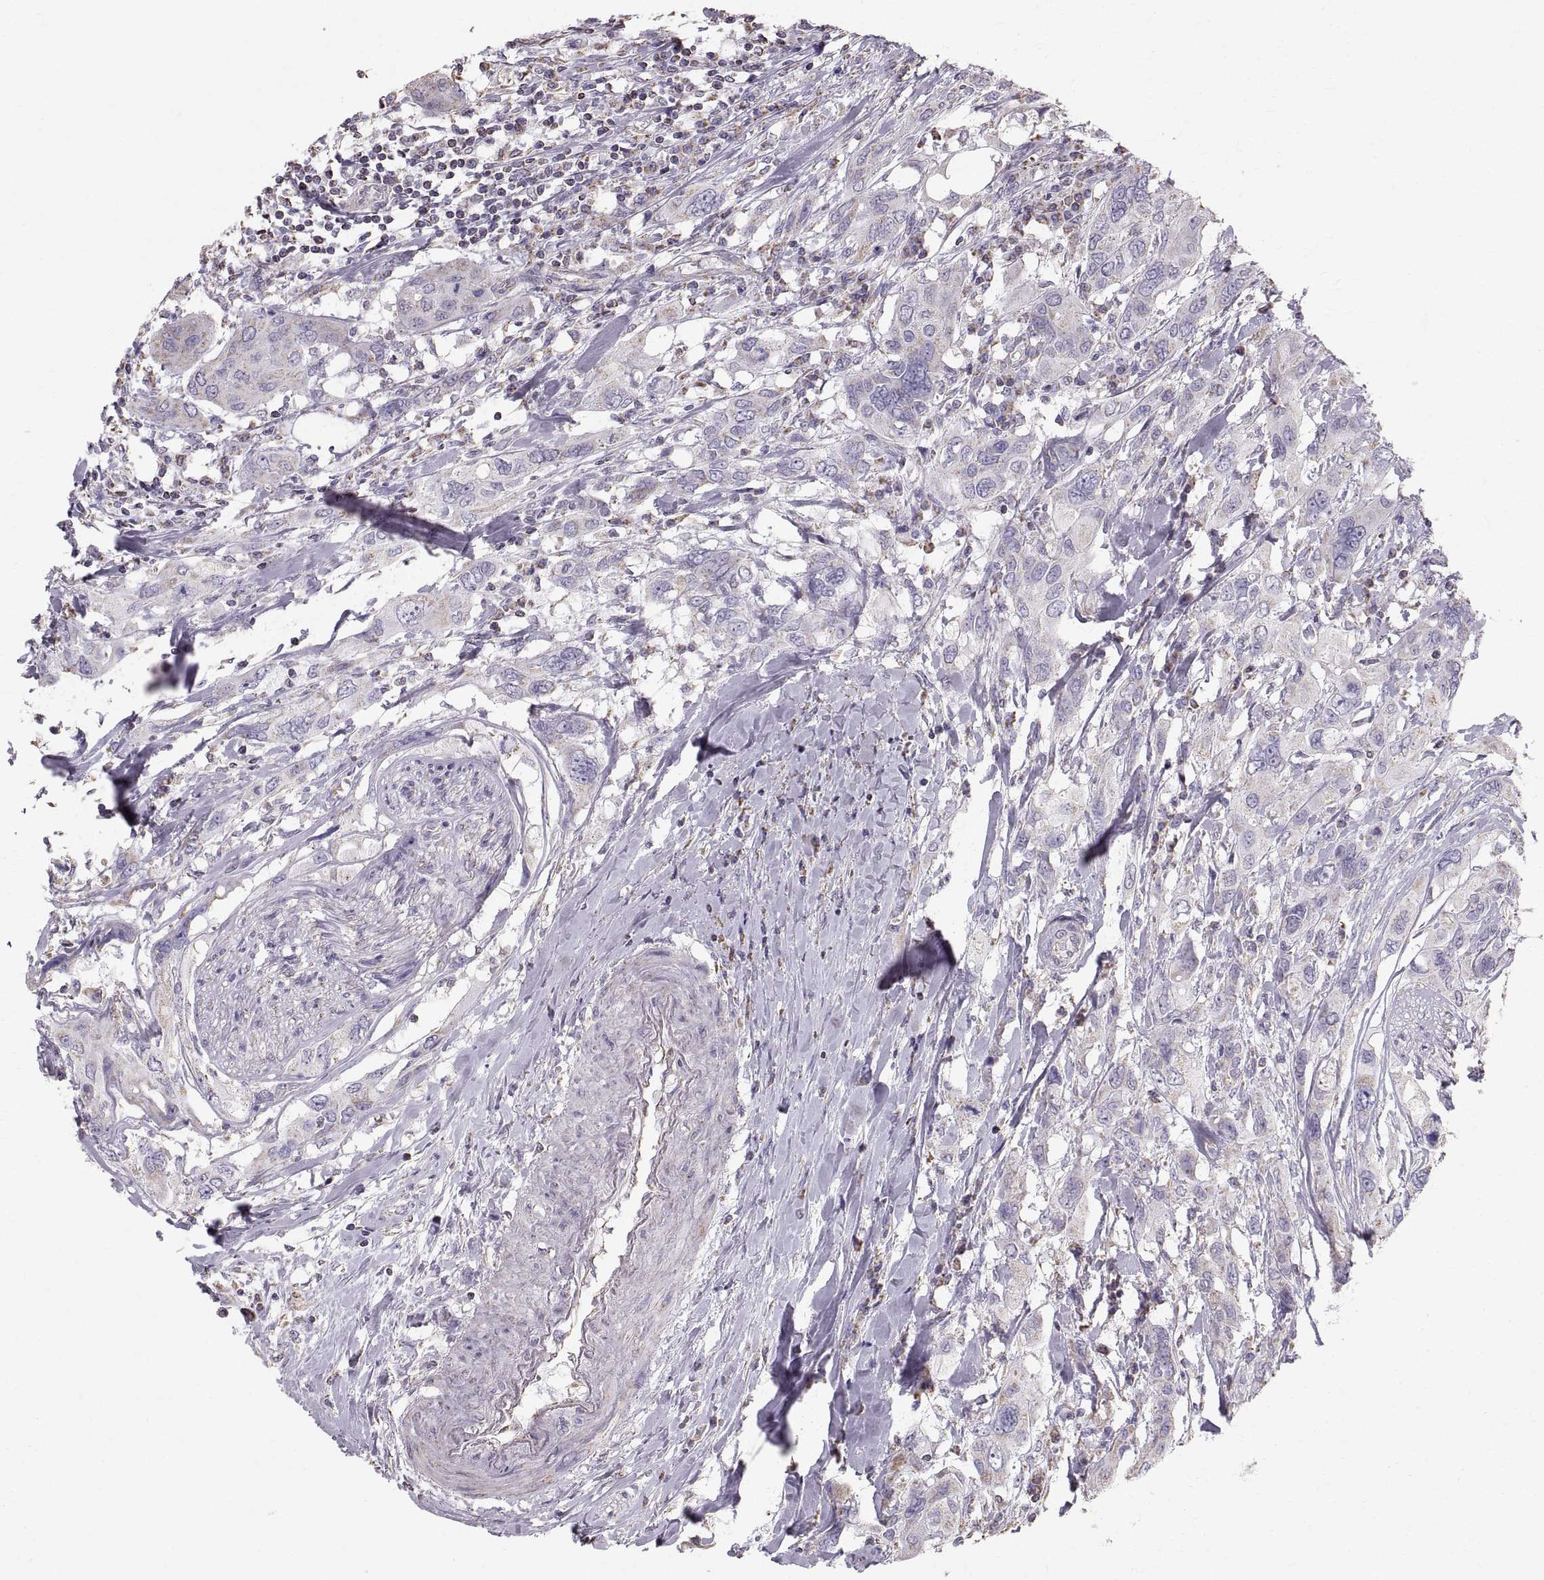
{"staining": {"intensity": "weak", "quantity": "<25%", "location": "cytoplasmic/membranous"}, "tissue": "urothelial cancer", "cell_type": "Tumor cells", "image_type": "cancer", "snomed": [{"axis": "morphology", "description": "Urothelial carcinoma, NOS"}, {"axis": "morphology", "description": "Urothelial carcinoma, High grade"}, {"axis": "topography", "description": "Urinary bladder"}], "caption": "The image shows no significant positivity in tumor cells of urothelial carcinoma (high-grade).", "gene": "STMND1", "patient": {"sex": "male", "age": 63}}